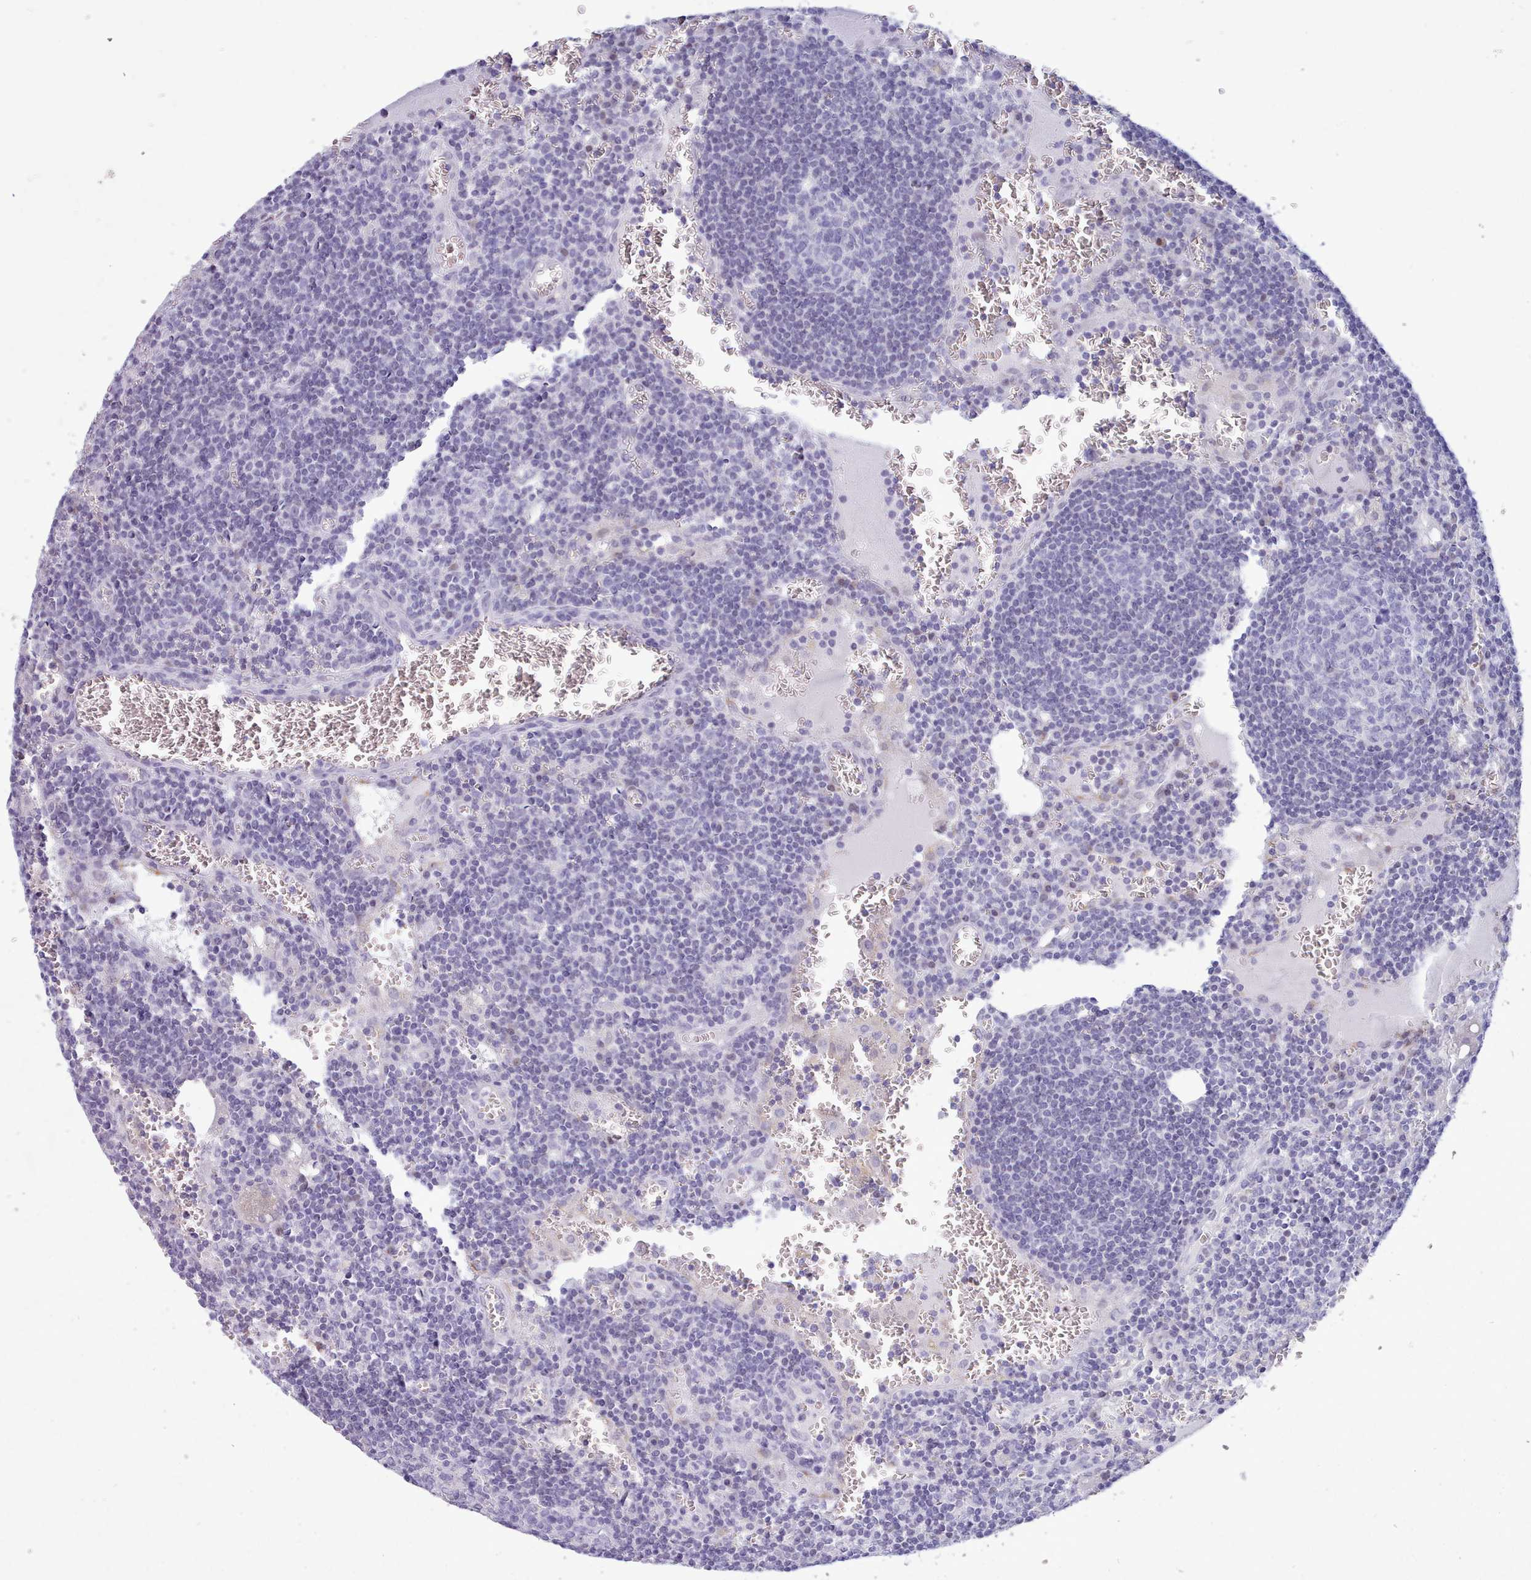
{"staining": {"intensity": "negative", "quantity": "none", "location": "none"}, "tissue": "lymph node", "cell_type": "Germinal center cells", "image_type": "normal", "snomed": [{"axis": "morphology", "description": "Normal tissue, NOS"}, {"axis": "topography", "description": "Lymph node"}], "caption": "High power microscopy photomicrograph of an IHC histopathology image of benign lymph node, revealing no significant expression in germinal center cells.", "gene": "TMEM253", "patient": {"sex": "female", "age": 73}}